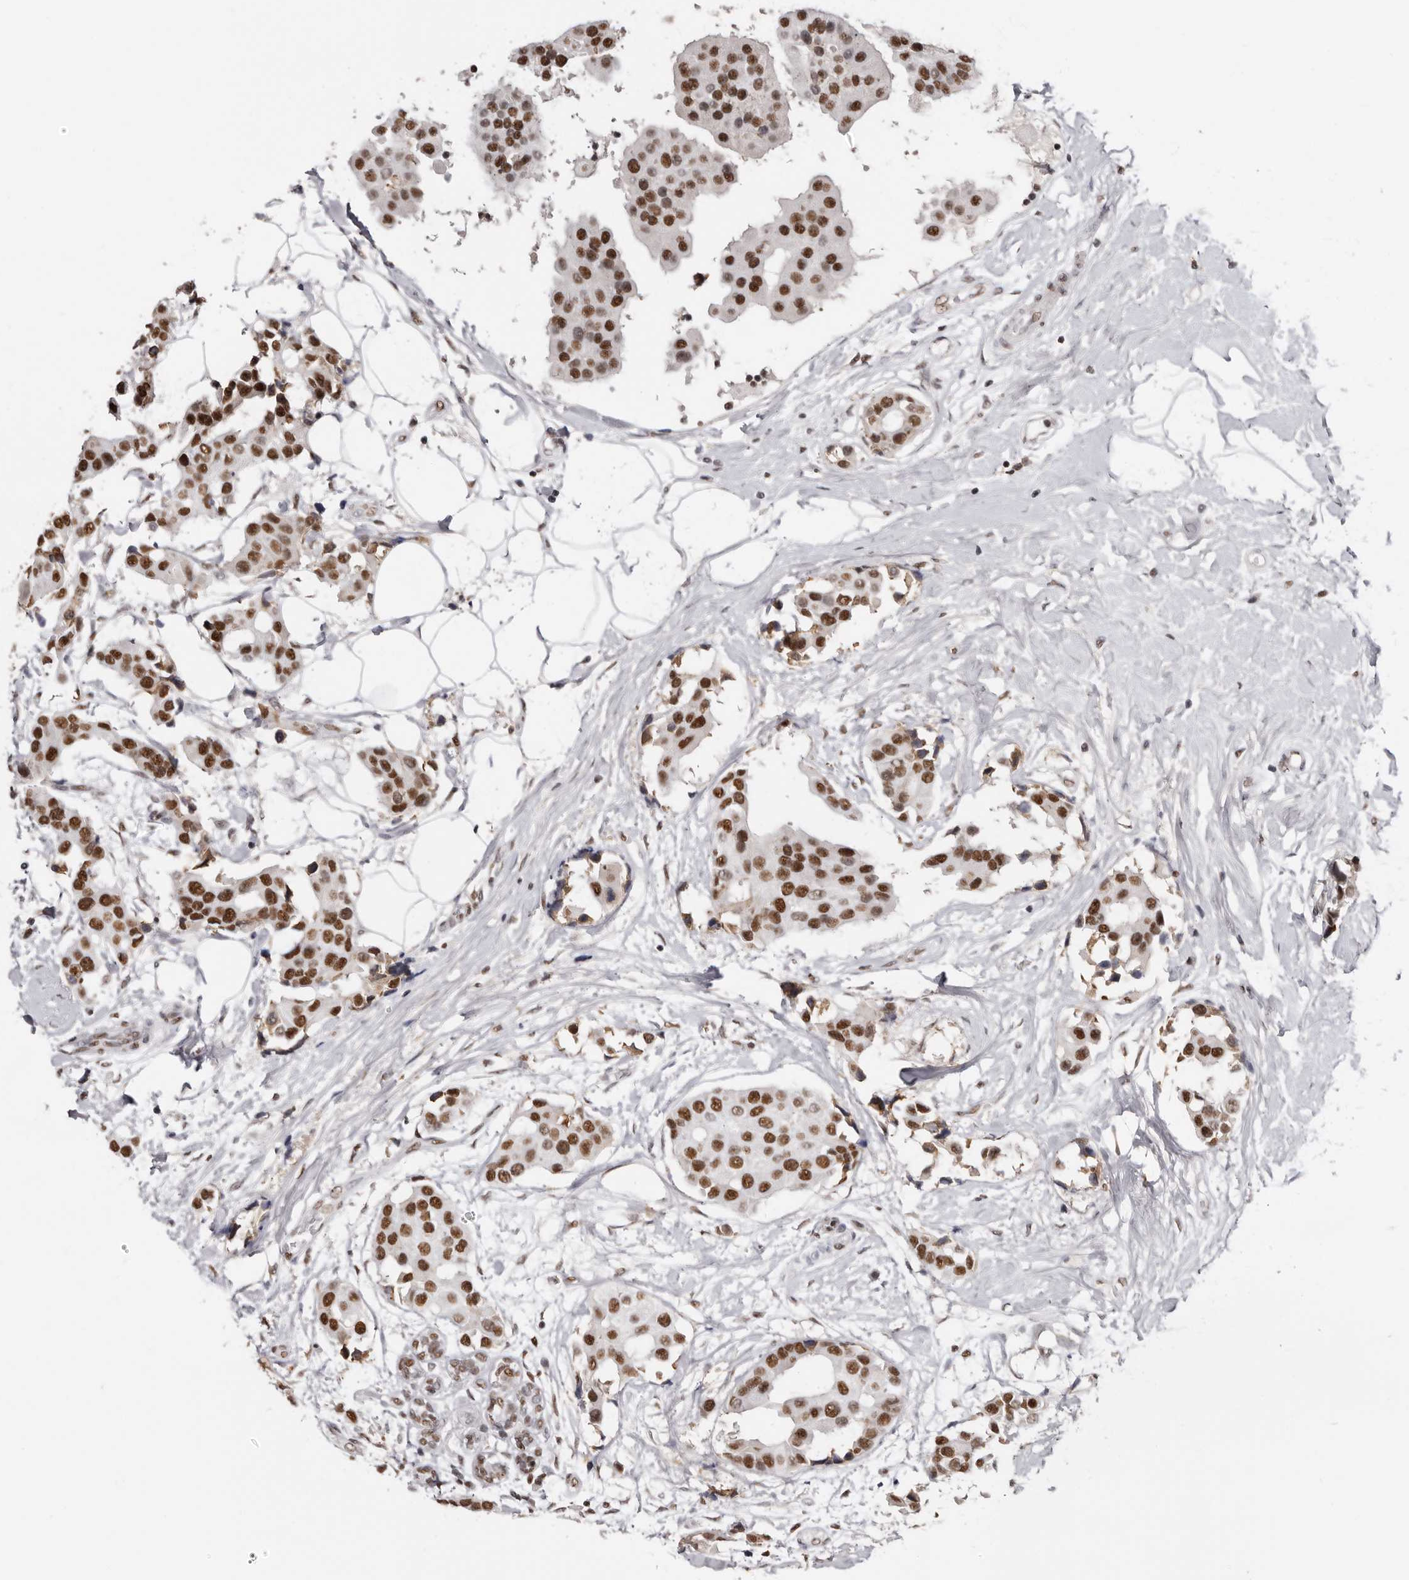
{"staining": {"intensity": "moderate", "quantity": ">75%", "location": "nuclear"}, "tissue": "breast cancer", "cell_type": "Tumor cells", "image_type": "cancer", "snomed": [{"axis": "morphology", "description": "Normal tissue, NOS"}, {"axis": "morphology", "description": "Duct carcinoma"}, {"axis": "topography", "description": "Breast"}], "caption": "The immunohistochemical stain highlights moderate nuclear expression in tumor cells of infiltrating ductal carcinoma (breast) tissue. (Brightfield microscopy of DAB IHC at high magnification).", "gene": "SCAF4", "patient": {"sex": "female", "age": 39}}